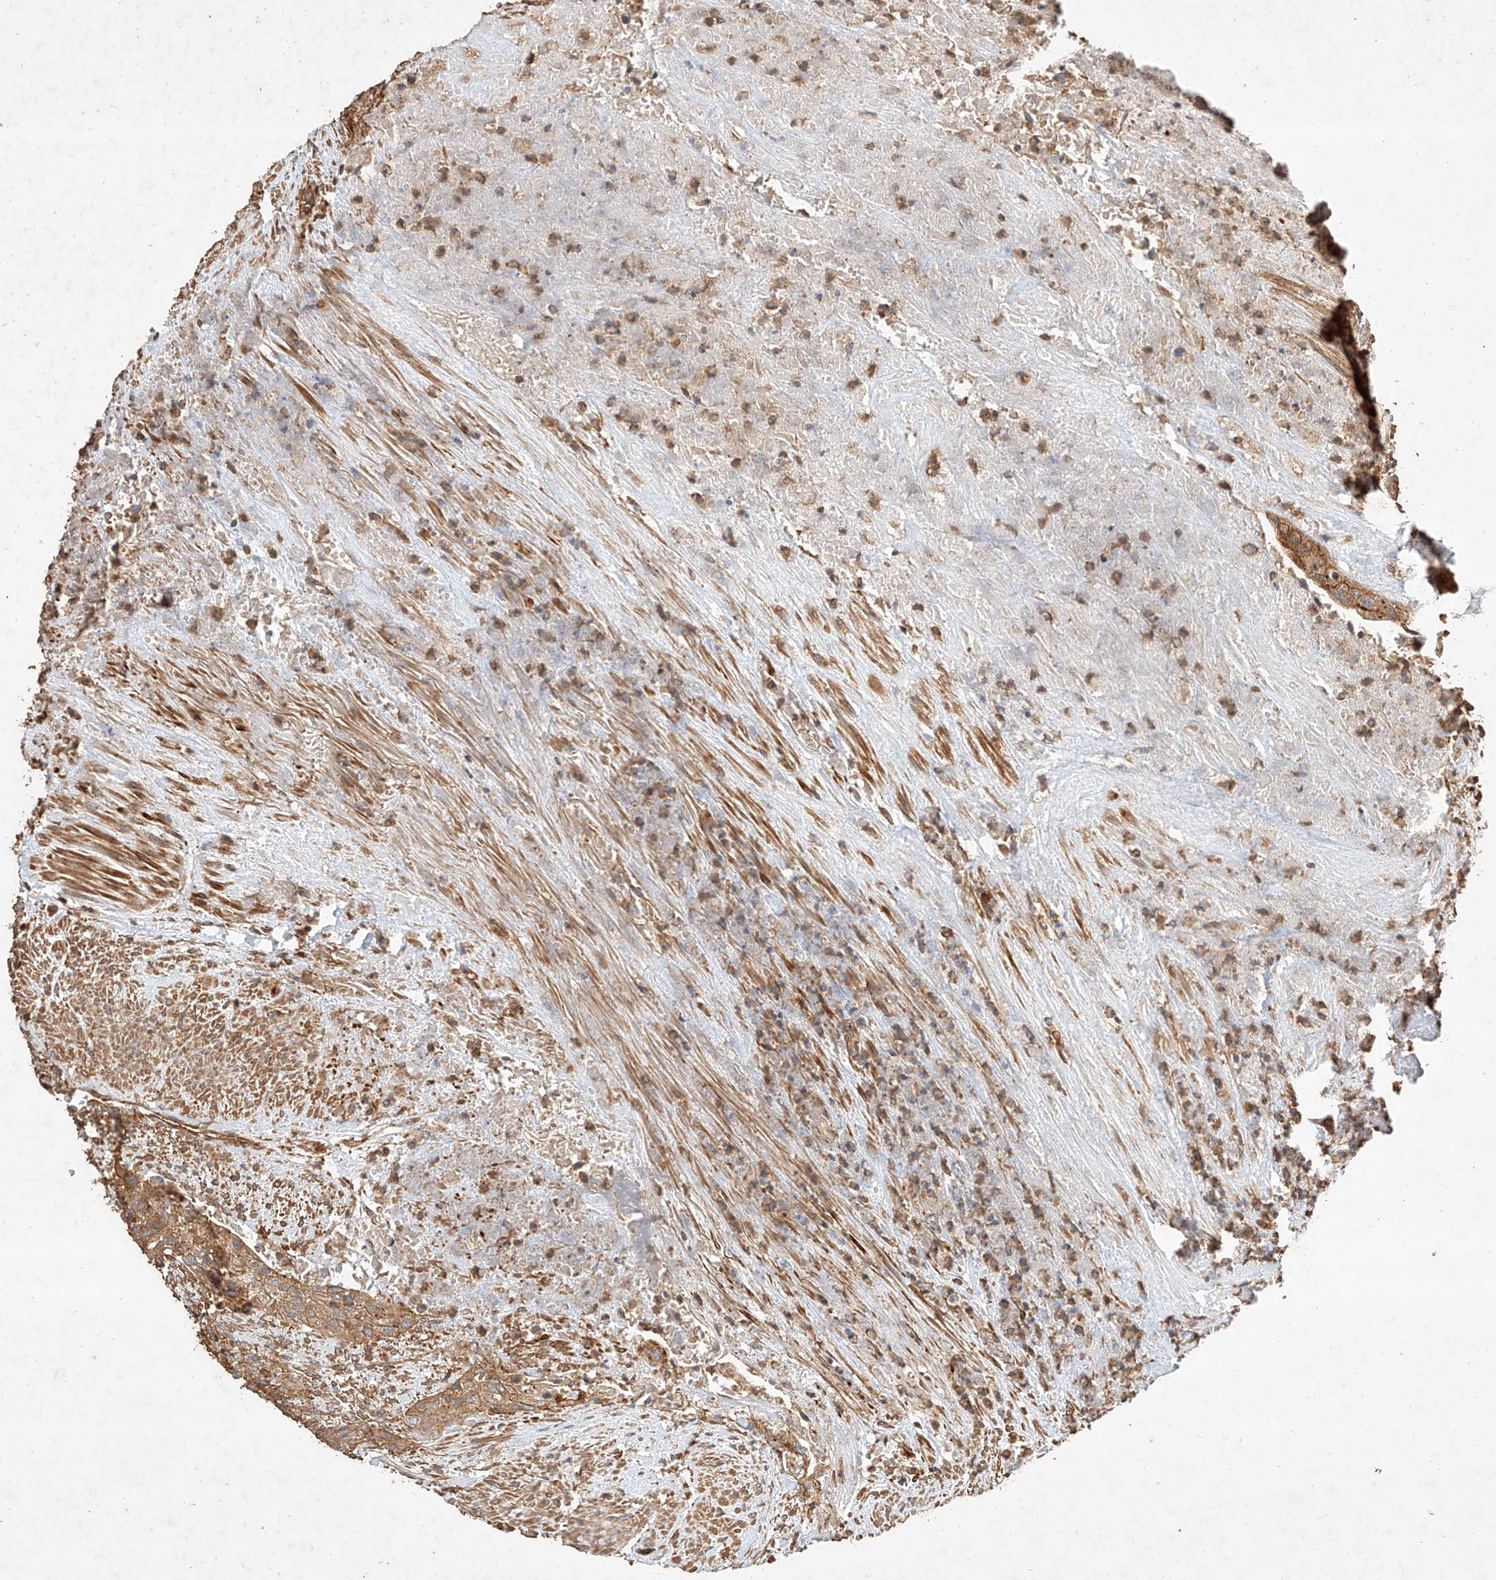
{"staining": {"intensity": "moderate", "quantity": ">75%", "location": "cytoplasmic/membranous"}, "tissue": "urothelial cancer", "cell_type": "Tumor cells", "image_type": "cancer", "snomed": [{"axis": "morphology", "description": "Urothelial carcinoma, High grade"}, {"axis": "topography", "description": "Urinary bladder"}], "caption": "A micrograph of human urothelial cancer stained for a protein demonstrates moderate cytoplasmic/membranous brown staining in tumor cells.", "gene": "GHDC", "patient": {"sex": "male", "age": 35}}